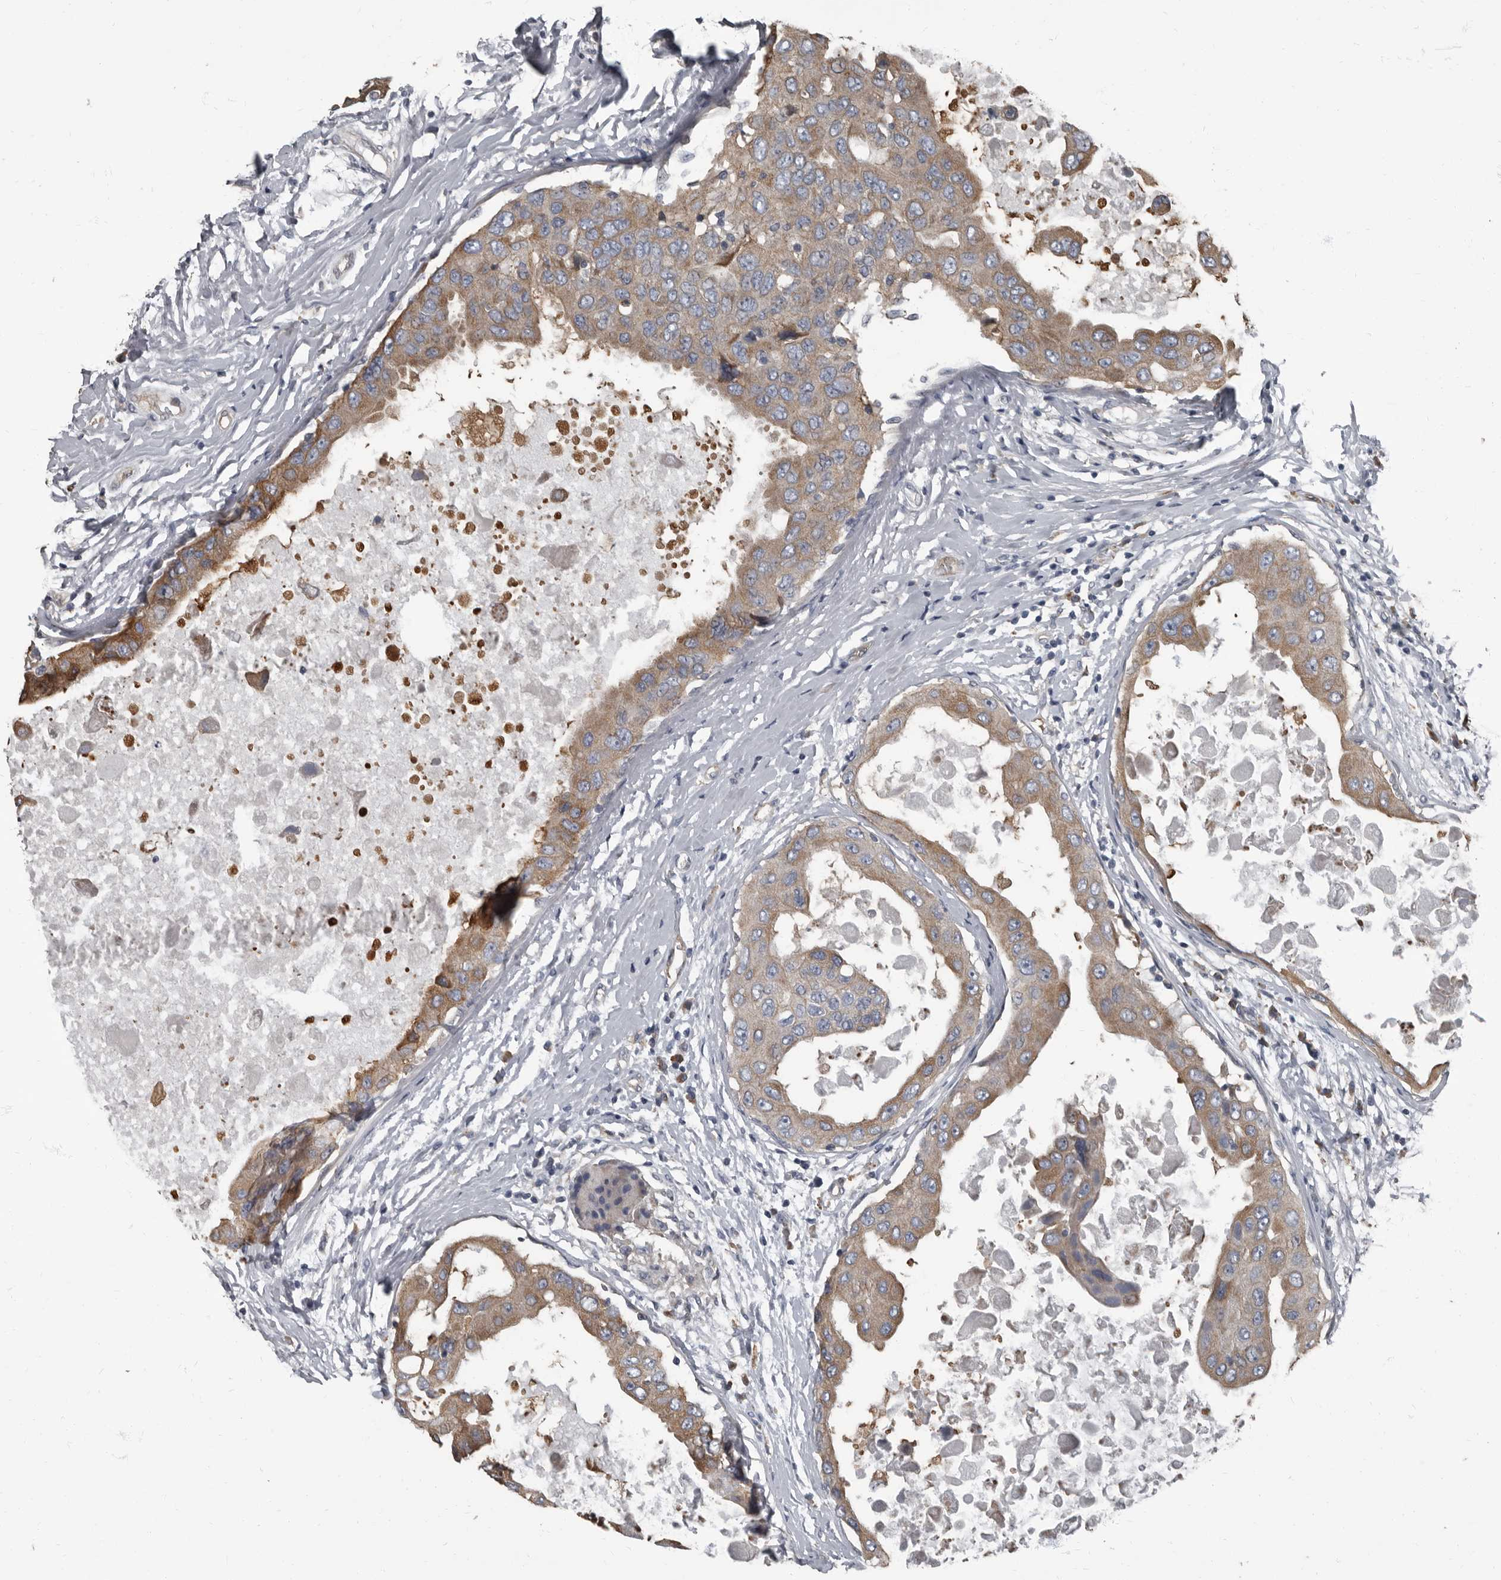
{"staining": {"intensity": "moderate", "quantity": ">75%", "location": "cytoplasmic/membranous"}, "tissue": "breast cancer", "cell_type": "Tumor cells", "image_type": "cancer", "snomed": [{"axis": "morphology", "description": "Duct carcinoma"}, {"axis": "topography", "description": "Breast"}], "caption": "A micrograph of breast cancer stained for a protein displays moderate cytoplasmic/membranous brown staining in tumor cells.", "gene": "TPD52L1", "patient": {"sex": "female", "age": 27}}